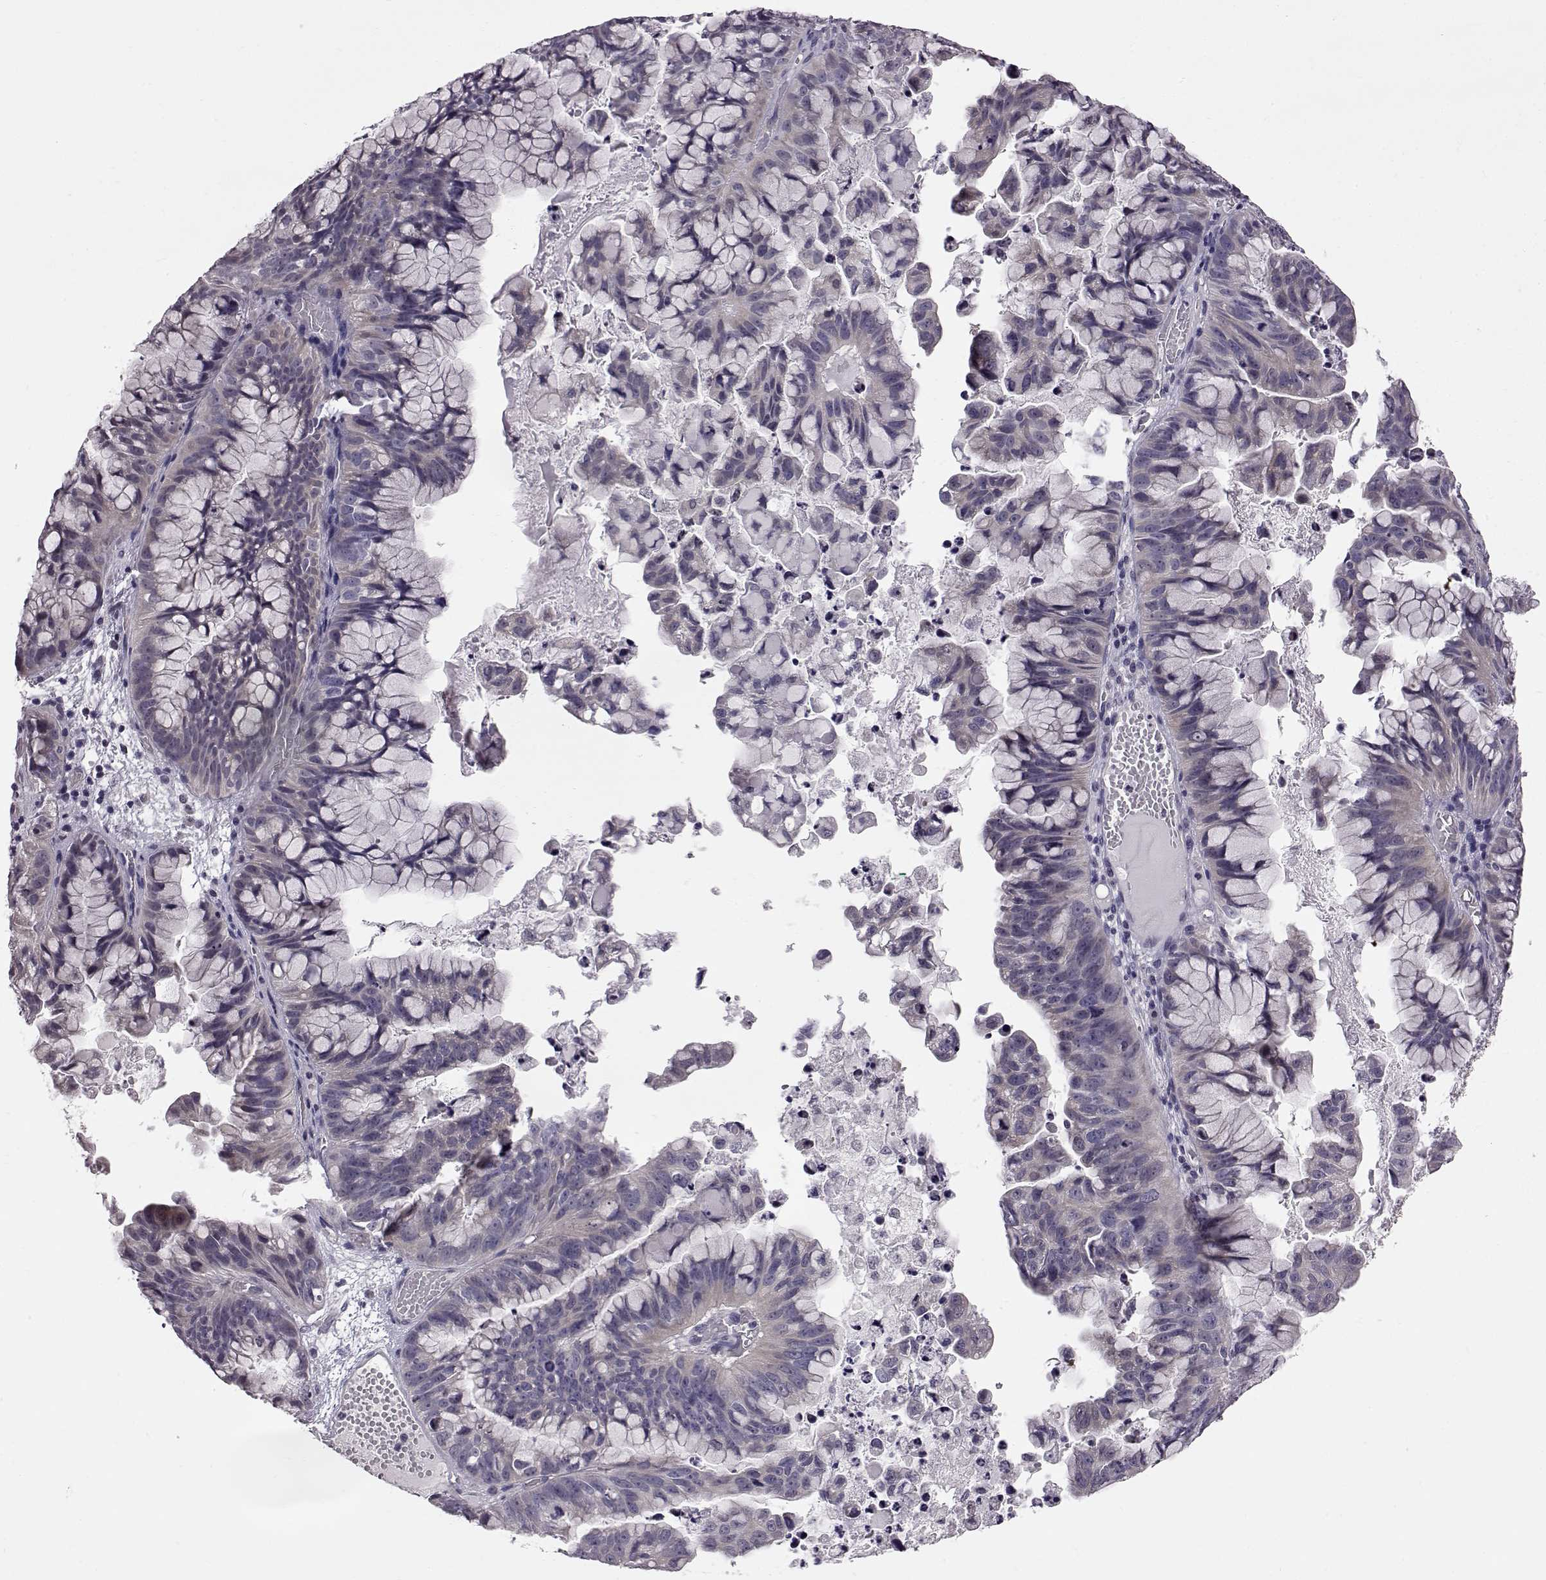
{"staining": {"intensity": "negative", "quantity": "none", "location": "none"}, "tissue": "ovarian cancer", "cell_type": "Tumor cells", "image_type": "cancer", "snomed": [{"axis": "morphology", "description": "Cystadenocarcinoma, mucinous, NOS"}, {"axis": "topography", "description": "Ovary"}], "caption": "There is no significant expression in tumor cells of mucinous cystadenocarcinoma (ovarian).", "gene": "C10orf62", "patient": {"sex": "female", "age": 76}}